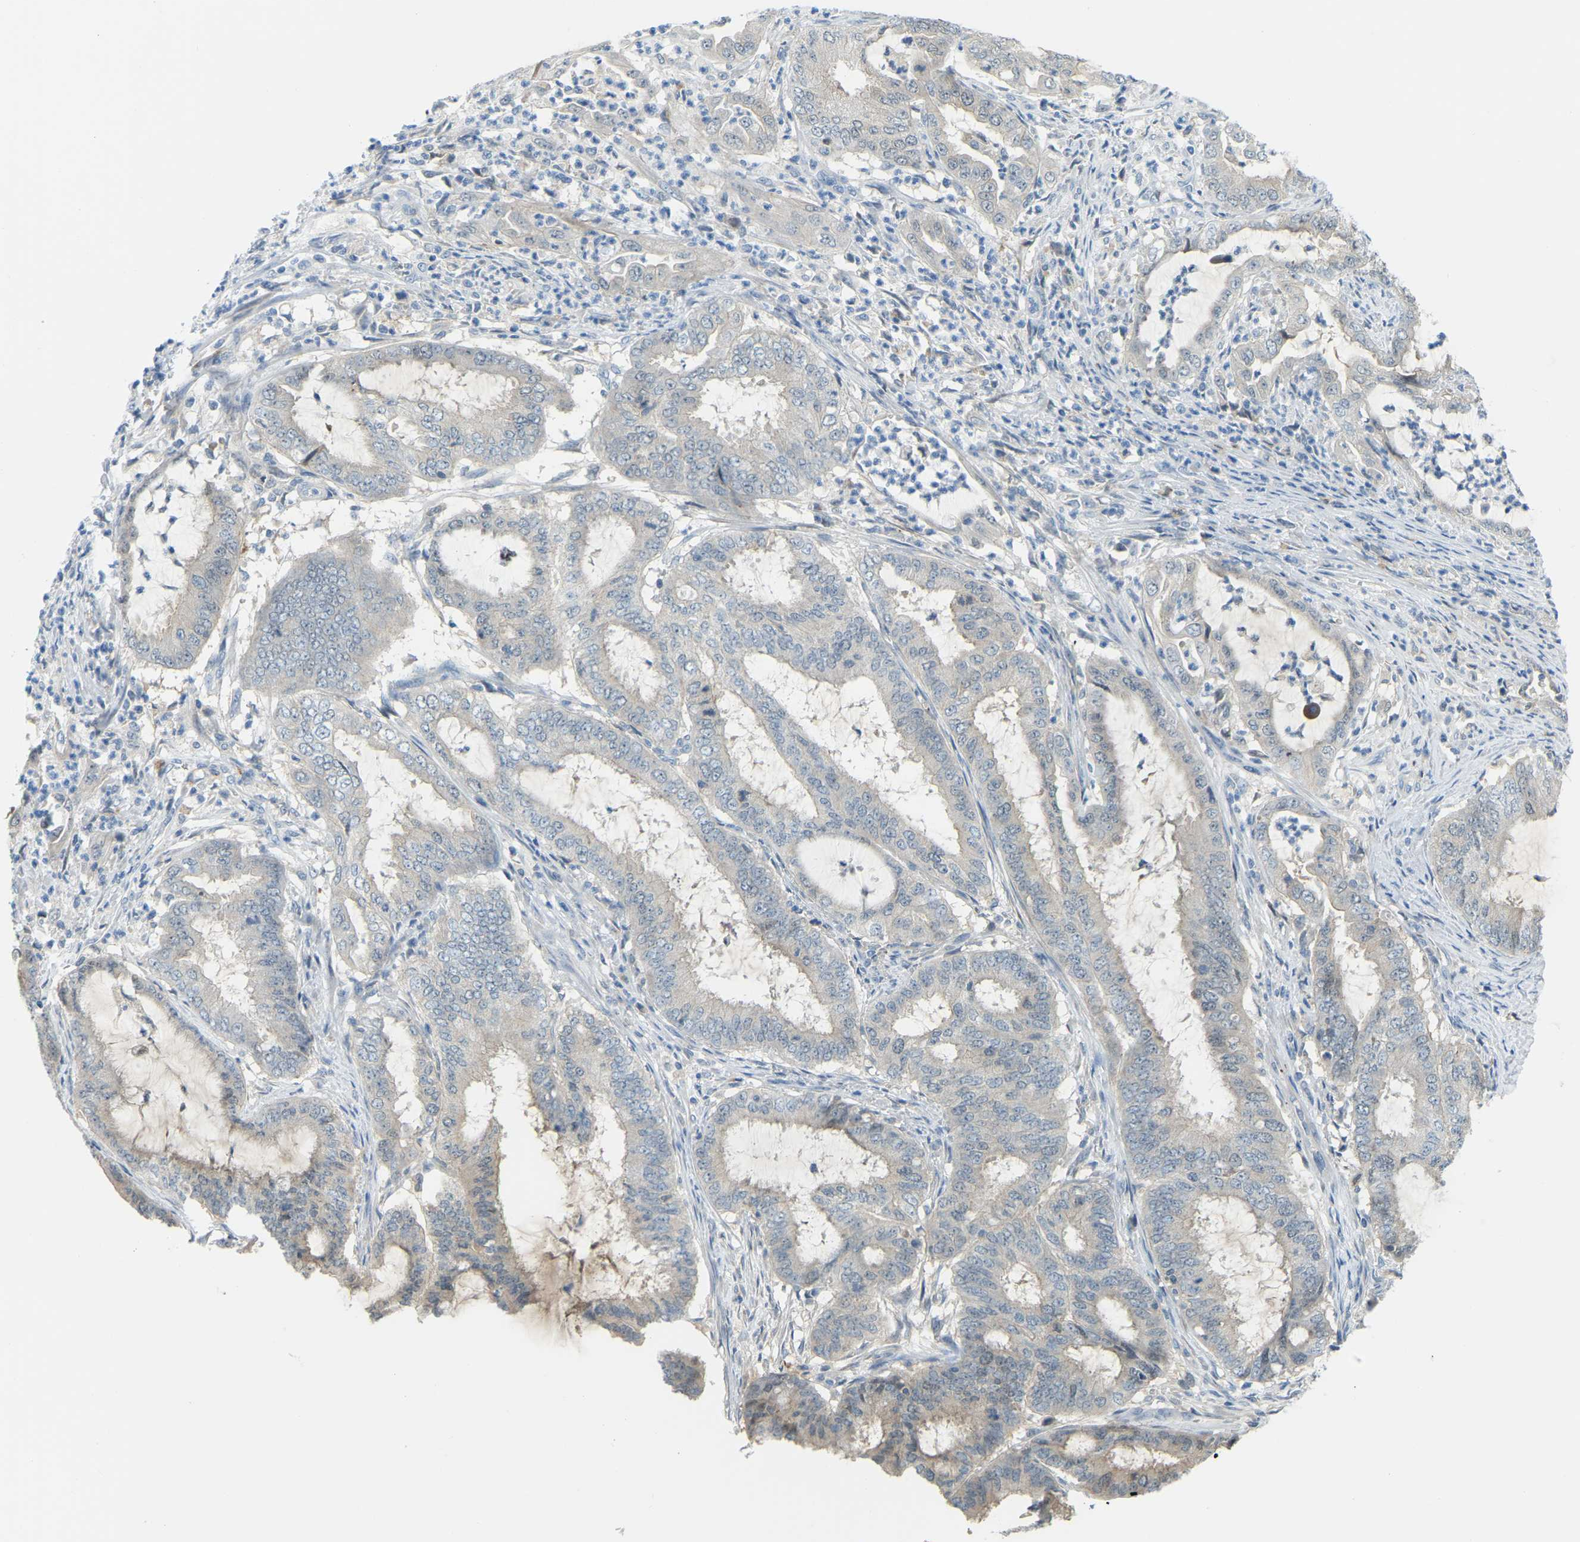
{"staining": {"intensity": "weak", "quantity": "25%-75%", "location": "cytoplasmic/membranous"}, "tissue": "endometrial cancer", "cell_type": "Tumor cells", "image_type": "cancer", "snomed": [{"axis": "morphology", "description": "Adenocarcinoma, NOS"}, {"axis": "topography", "description": "Endometrium"}], "caption": "A photomicrograph of human endometrial cancer (adenocarcinoma) stained for a protein exhibits weak cytoplasmic/membranous brown staining in tumor cells. (IHC, brightfield microscopy, high magnification).", "gene": "NME8", "patient": {"sex": "female", "age": 51}}